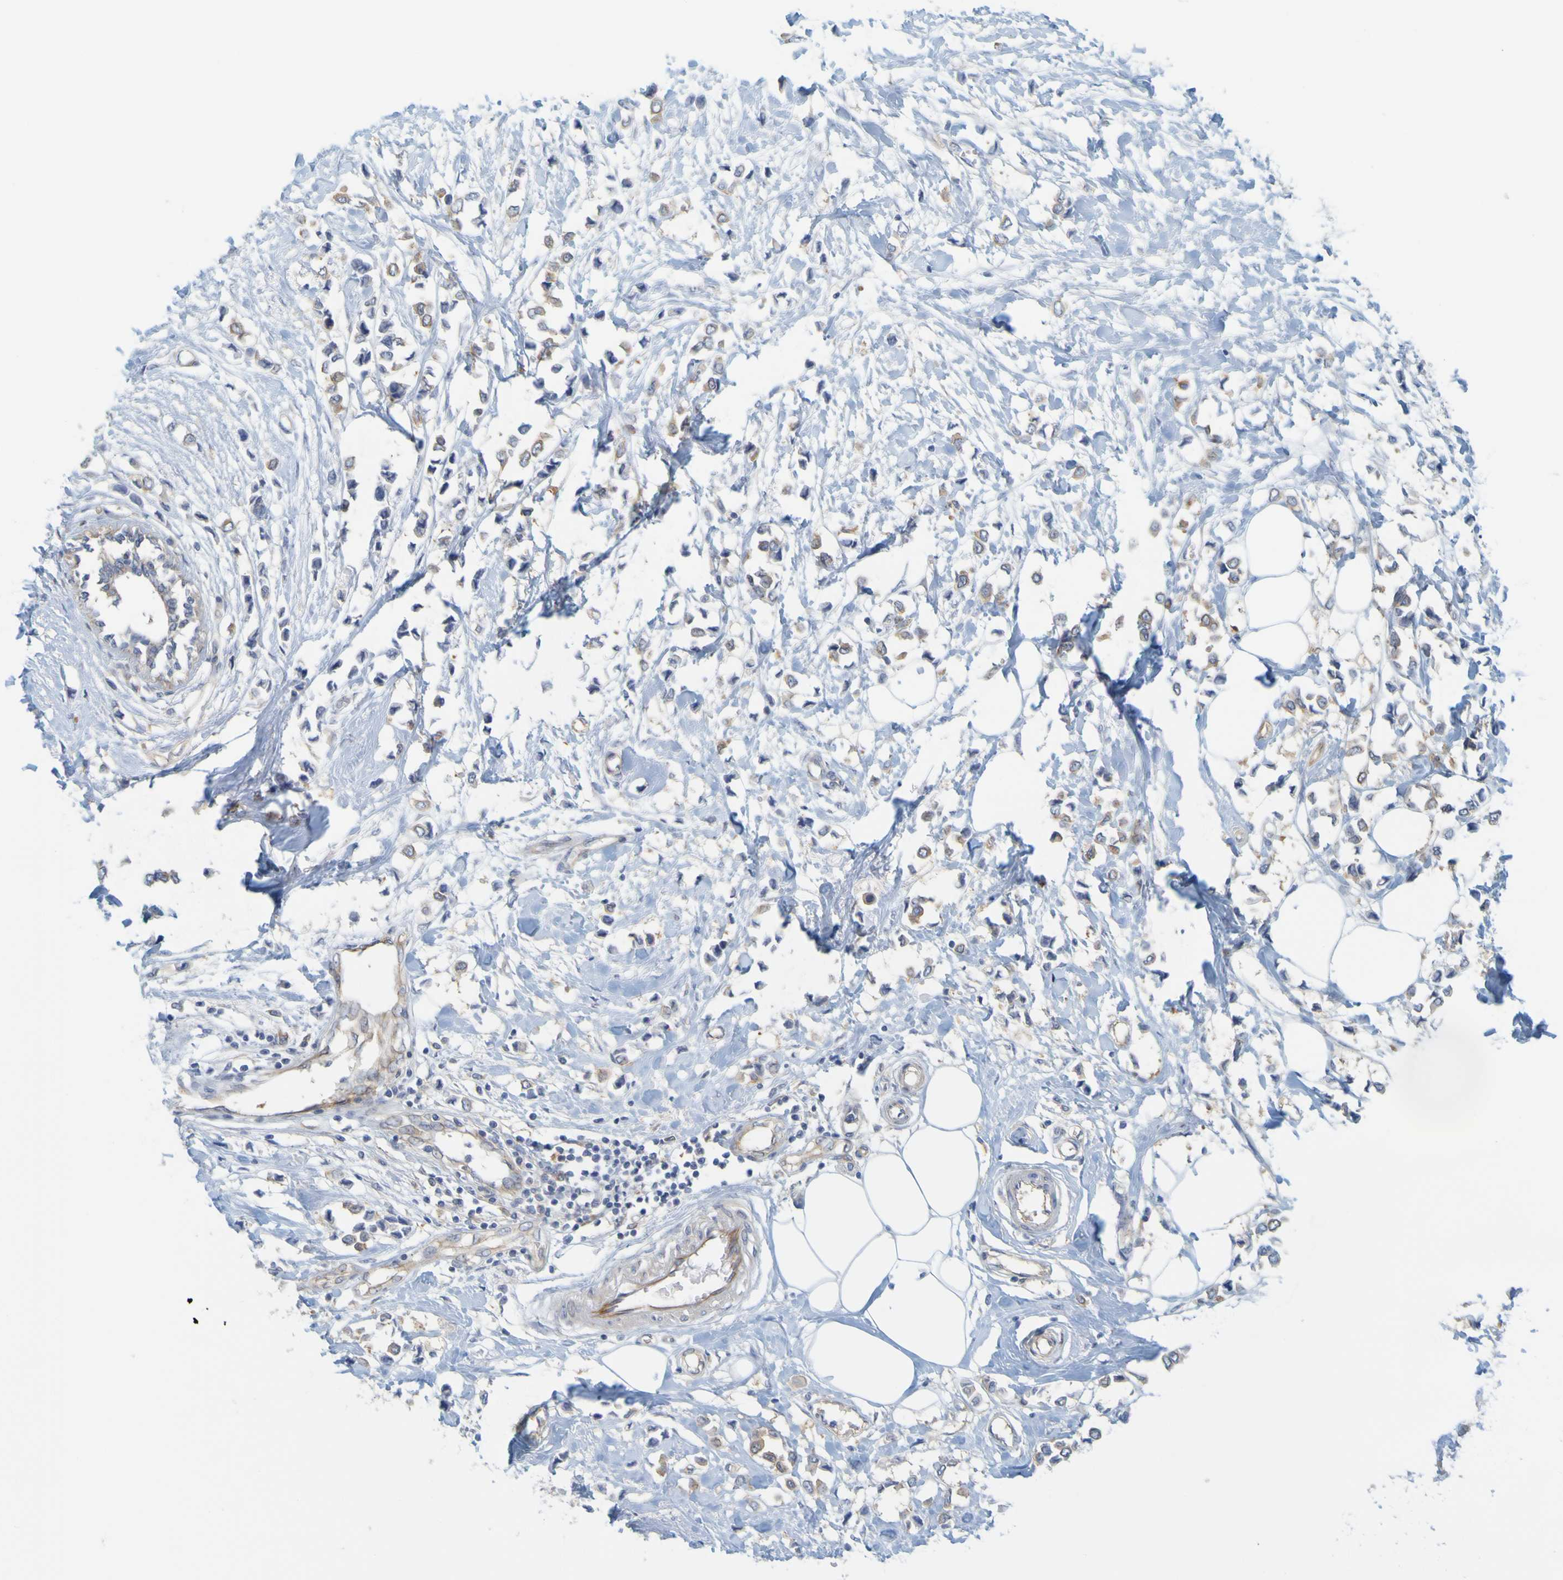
{"staining": {"intensity": "weak", "quantity": ">75%", "location": "cytoplasmic/membranous"}, "tissue": "breast cancer", "cell_type": "Tumor cells", "image_type": "cancer", "snomed": [{"axis": "morphology", "description": "Lobular carcinoma"}, {"axis": "topography", "description": "Breast"}], "caption": "An IHC photomicrograph of tumor tissue is shown. Protein staining in brown shows weak cytoplasmic/membranous positivity in breast lobular carcinoma within tumor cells.", "gene": "APPL1", "patient": {"sex": "female", "age": 51}}